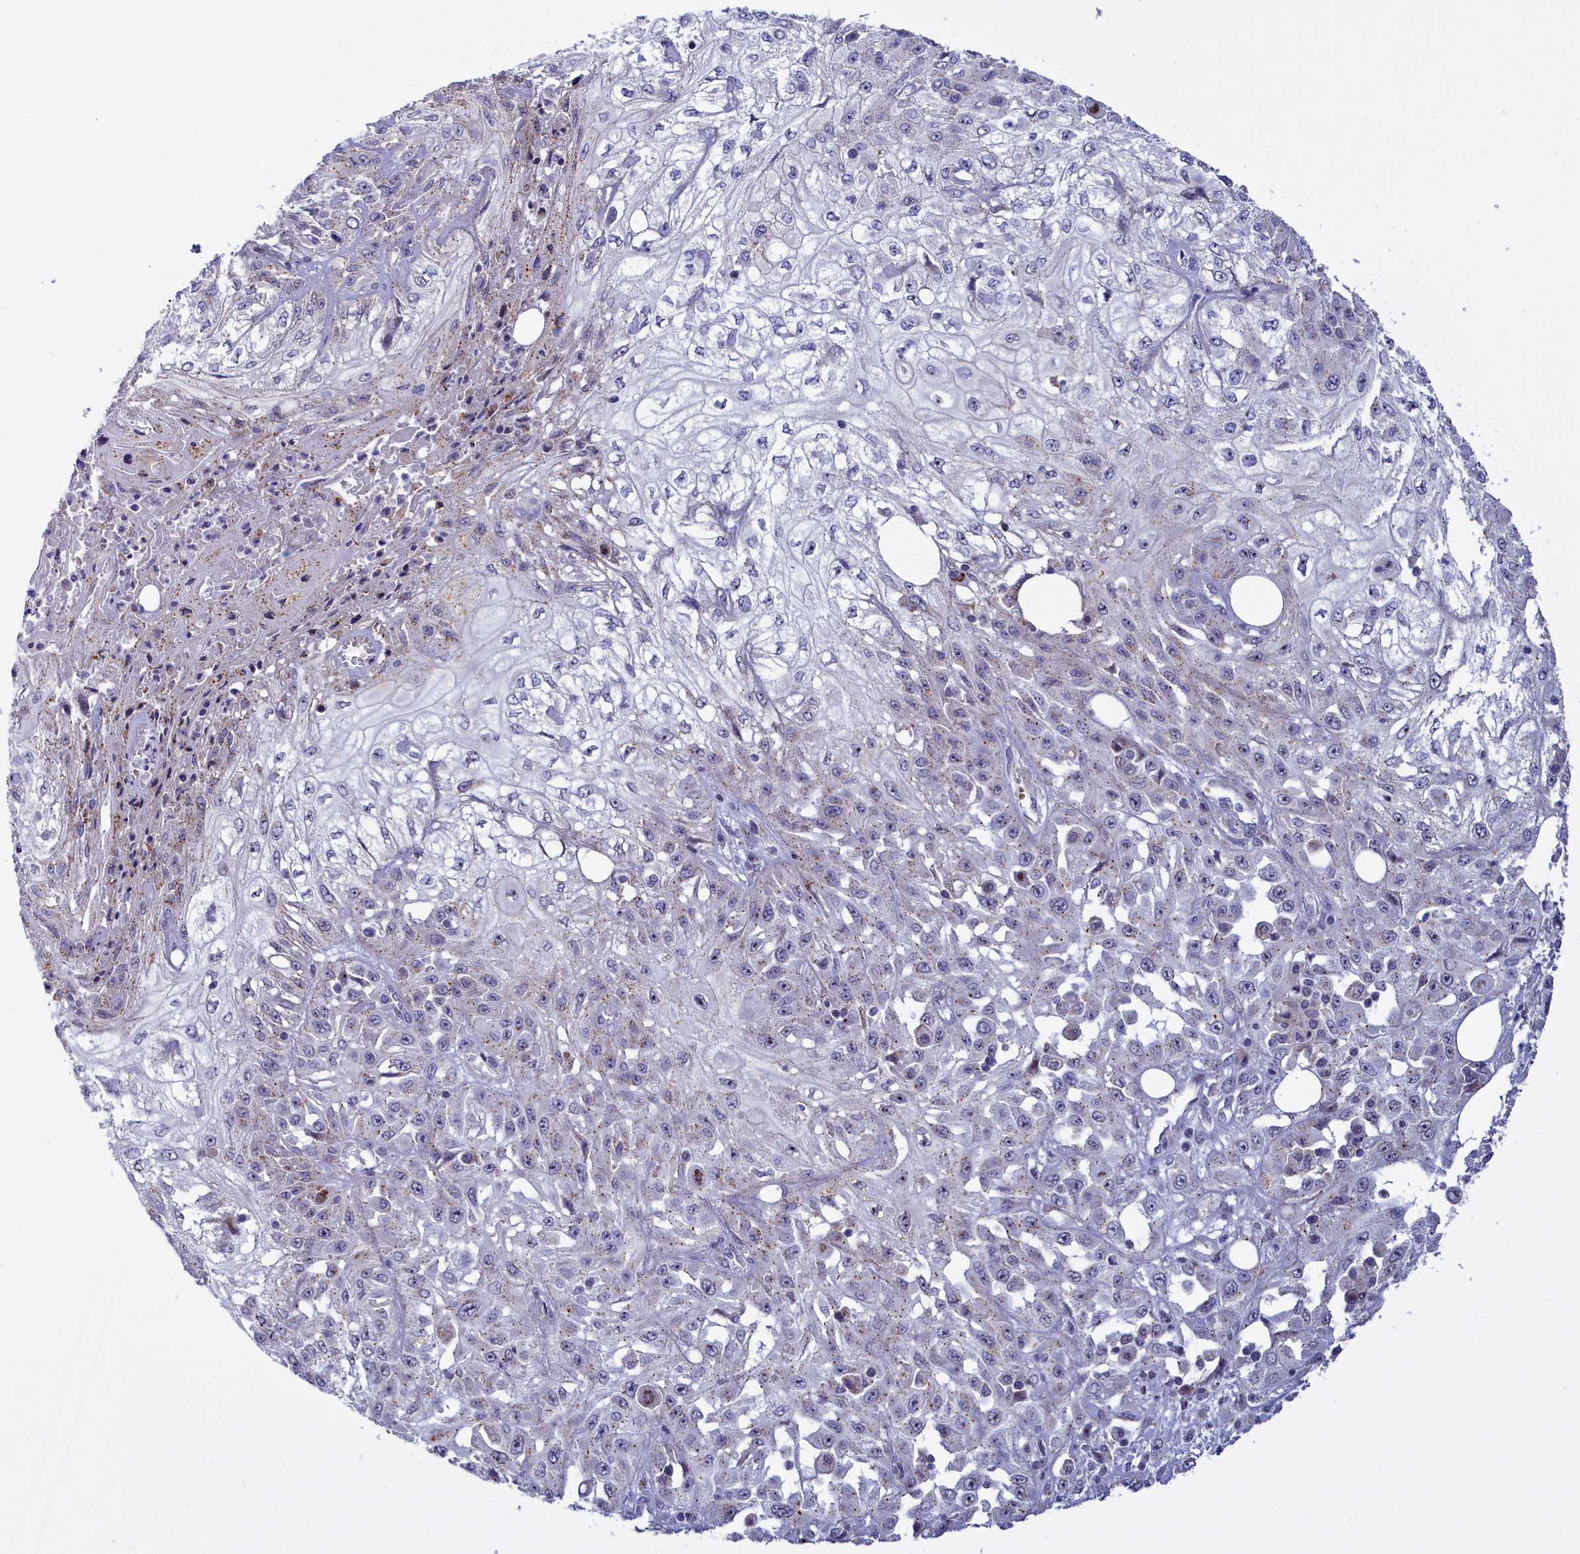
{"staining": {"intensity": "negative", "quantity": "none", "location": "none"}, "tissue": "skin cancer", "cell_type": "Tumor cells", "image_type": "cancer", "snomed": [{"axis": "morphology", "description": "Squamous cell carcinoma, NOS"}, {"axis": "morphology", "description": "Squamous cell carcinoma, metastatic, NOS"}, {"axis": "topography", "description": "Skin"}, {"axis": "topography", "description": "Lymph node"}], "caption": "Immunohistochemistry histopathology image of squamous cell carcinoma (skin) stained for a protein (brown), which exhibits no expression in tumor cells.", "gene": "HYKK", "patient": {"sex": "male", "age": 75}}